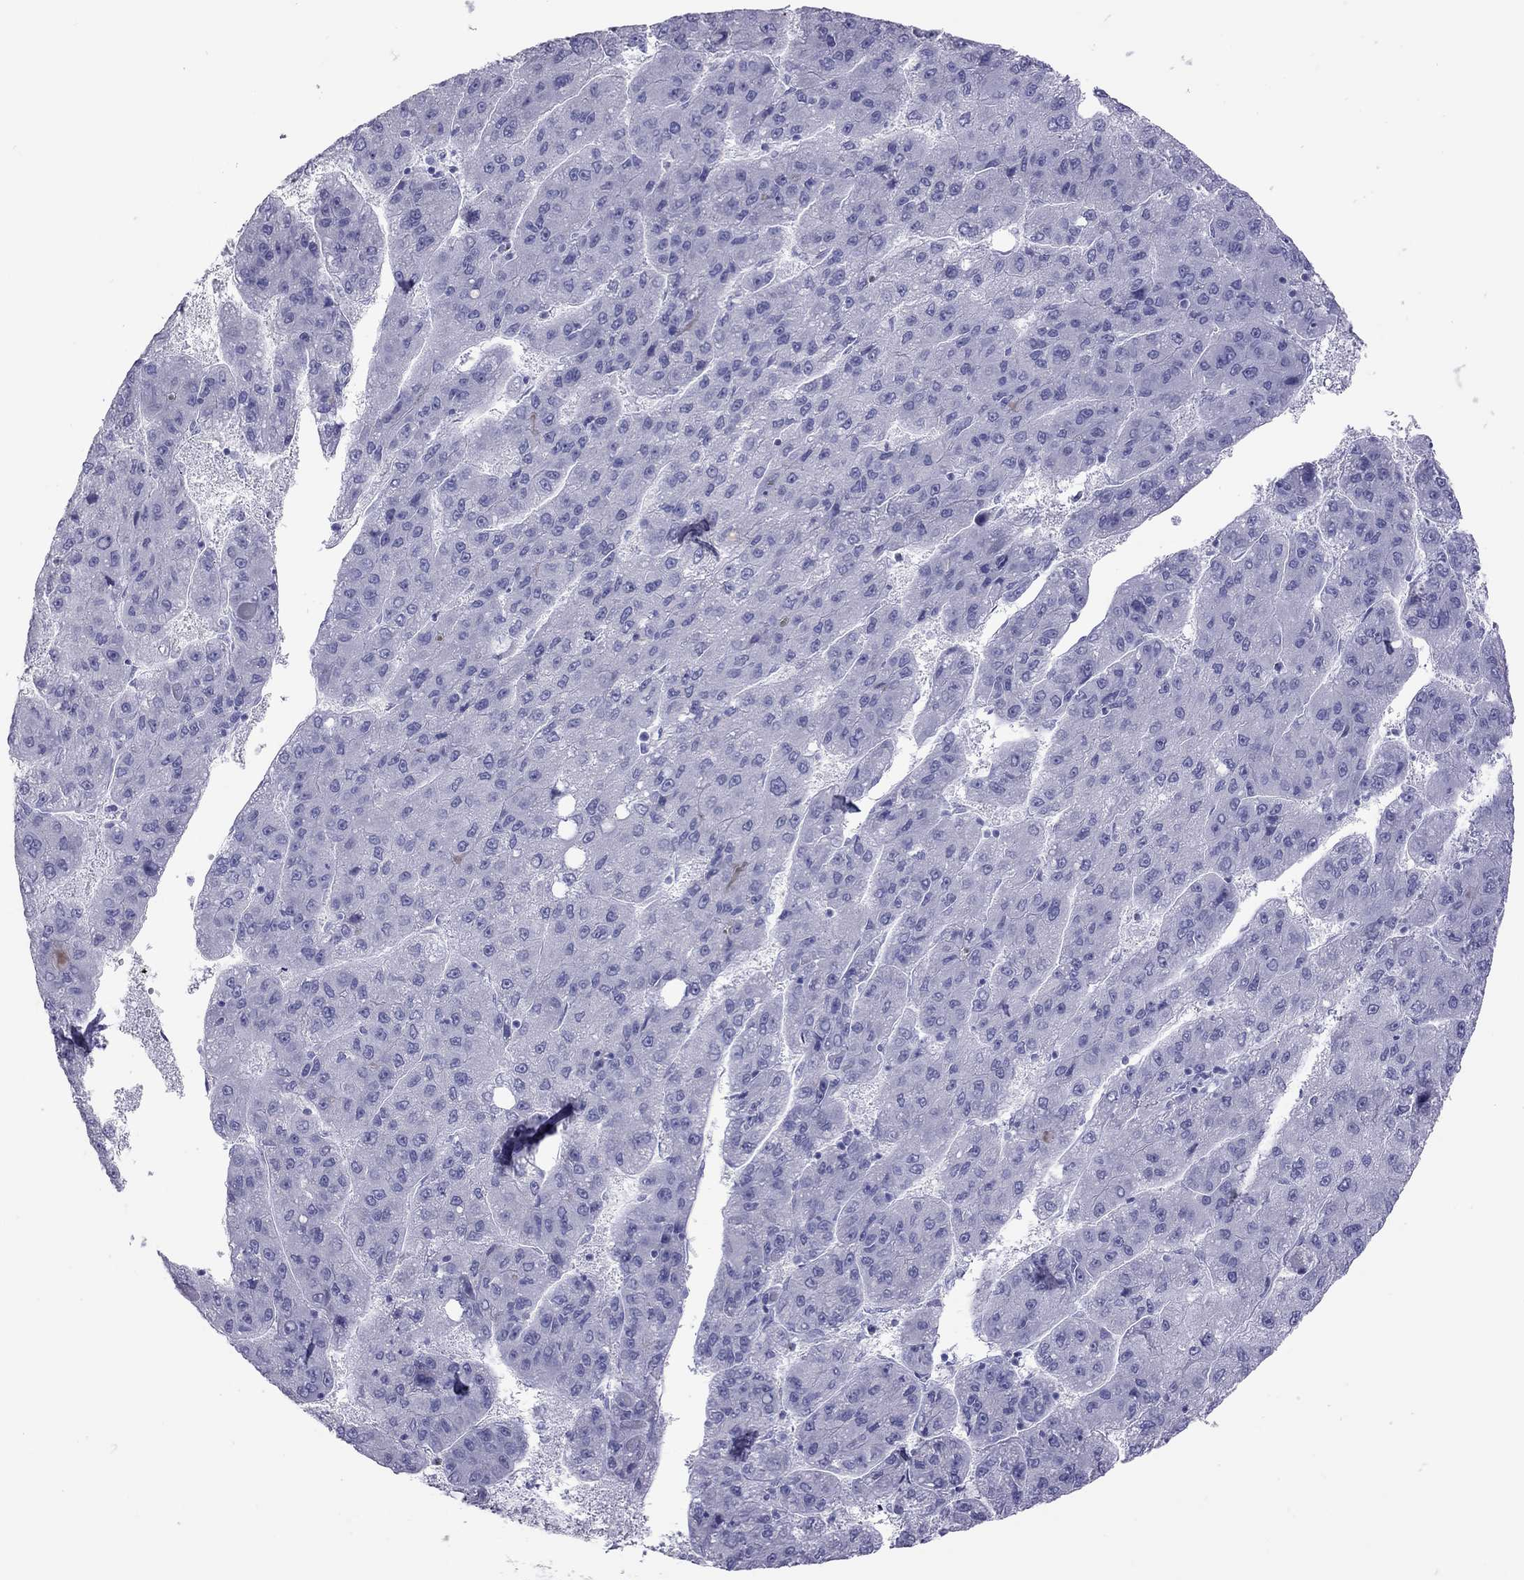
{"staining": {"intensity": "negative", "quantity": "none", "location": "none"}, "tissue": "liver cancer", "cell_type": "Tumor cells", "image_type": "cancer", "snomed": [{"axis": "morphology", "description": "Carcinoma, Hepatocellular, NOS"}, {"axis": "topography", "description": "Liver"}], "caption": "Immunohistochemistry photomicrograph of neoplastic tissue: human liver cancer (hepatocellular carcinoma) stained with DAB (3,3'-diaminobenzidine) shows no significant protein positivity in tumor cells. (Immunohistochemistry (ihc), brightfield microscopy, high magnification).", "gene": "STAG3", "patient": {"sex": "female", "age": 82}}